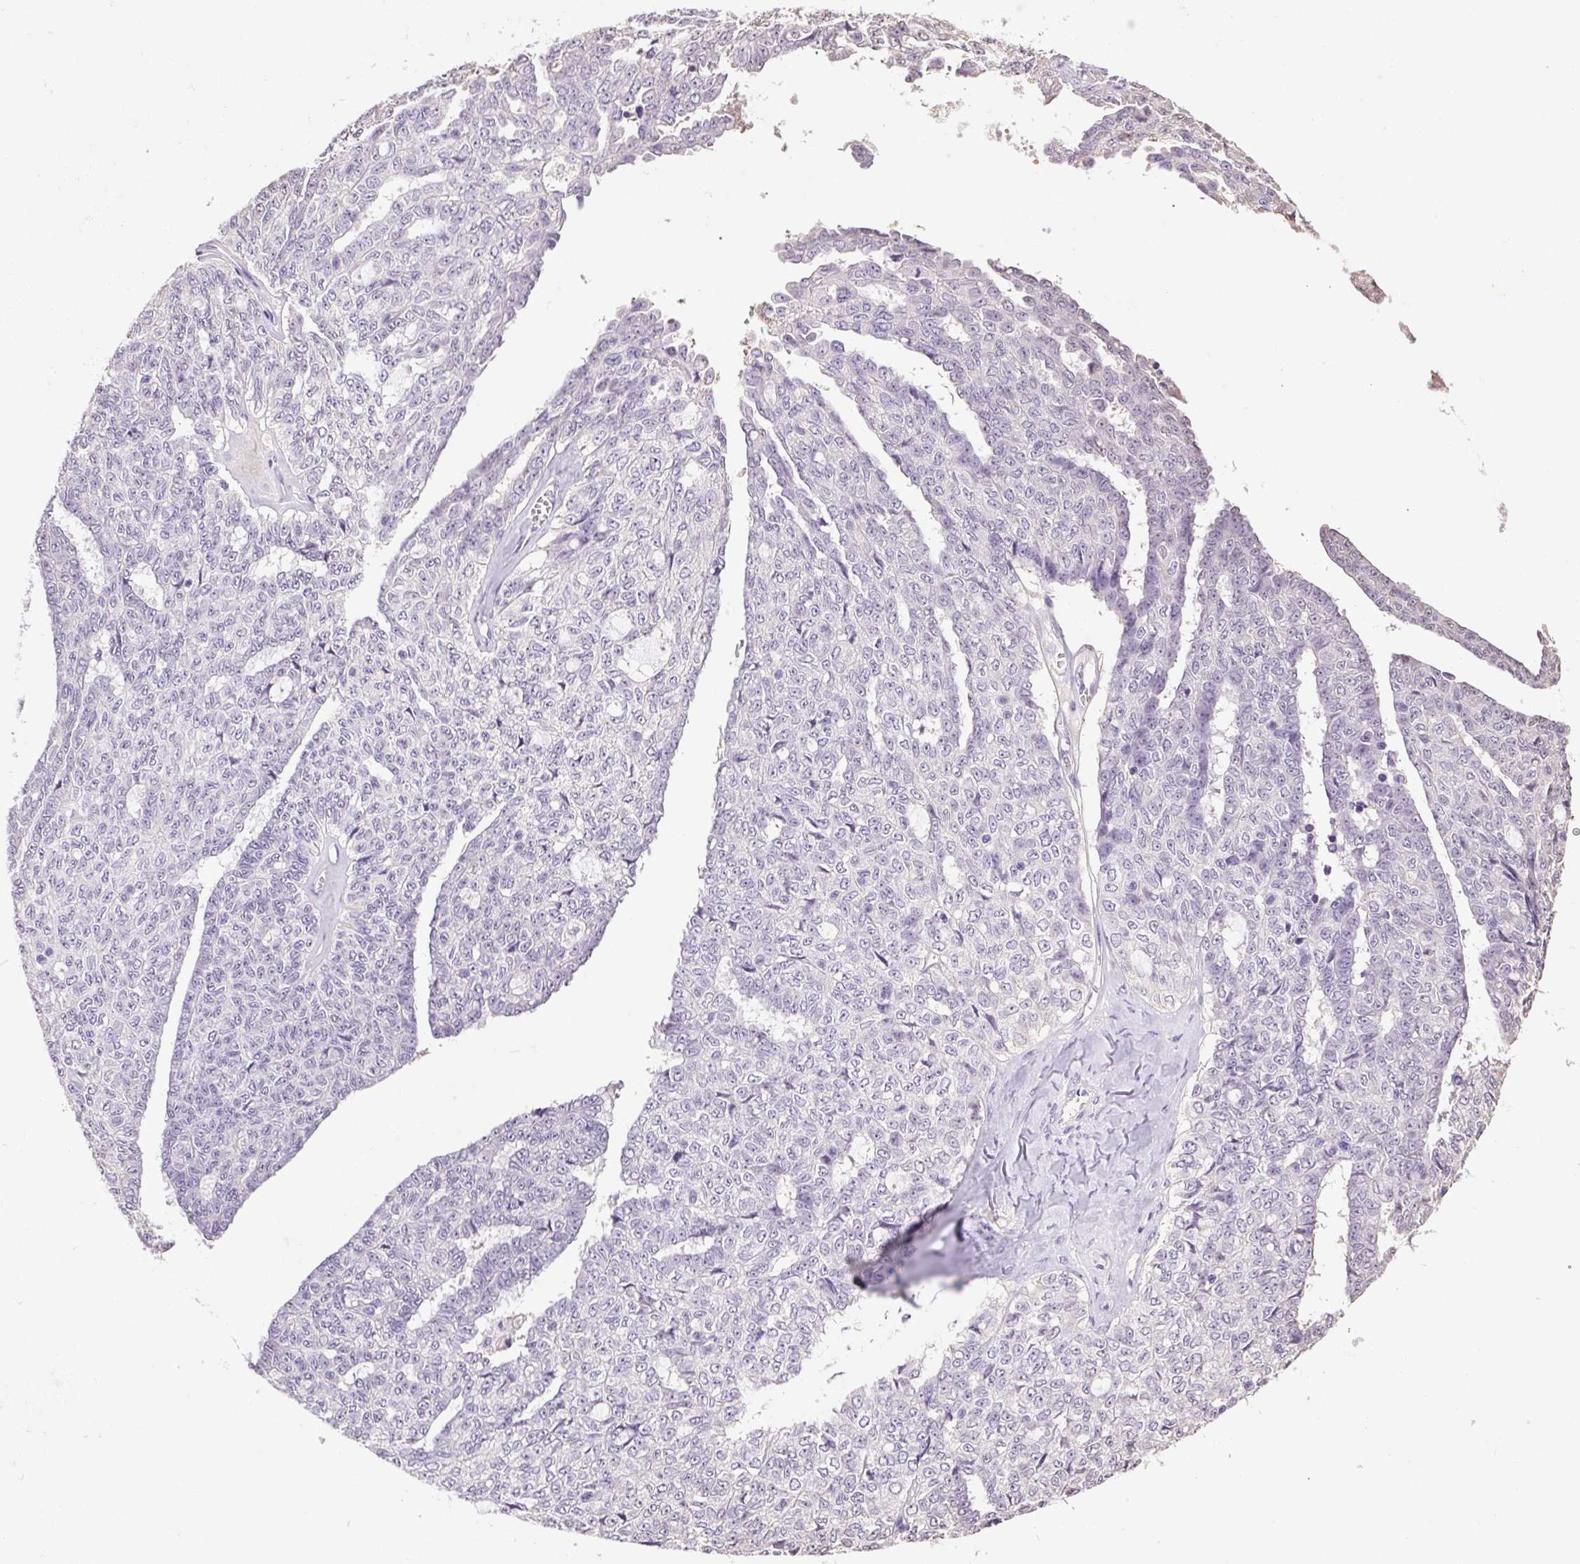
{"staining": {"intensity": "negative", "quantity": "none", "location": "none"}, "tissue": "ovarian cancer", "cell_type": "Tumor cells", "image_type": "cancer", "snomed": [{"axis": "morphology", "description": "Cystadenocarcinoma, serous, NOS"}, {"axis": "topography", "description": "Ovary"}], "caption": "This photomicrograph is of serous cystadenocarcinoma (ovarian) stained with immunohistochemistry to label a protein in brown with the nuclei are counter-stained blue. There is no expression in tumor cells.", "gene": "SYCE2", "patient": {"sex": "female", "age": 71}}